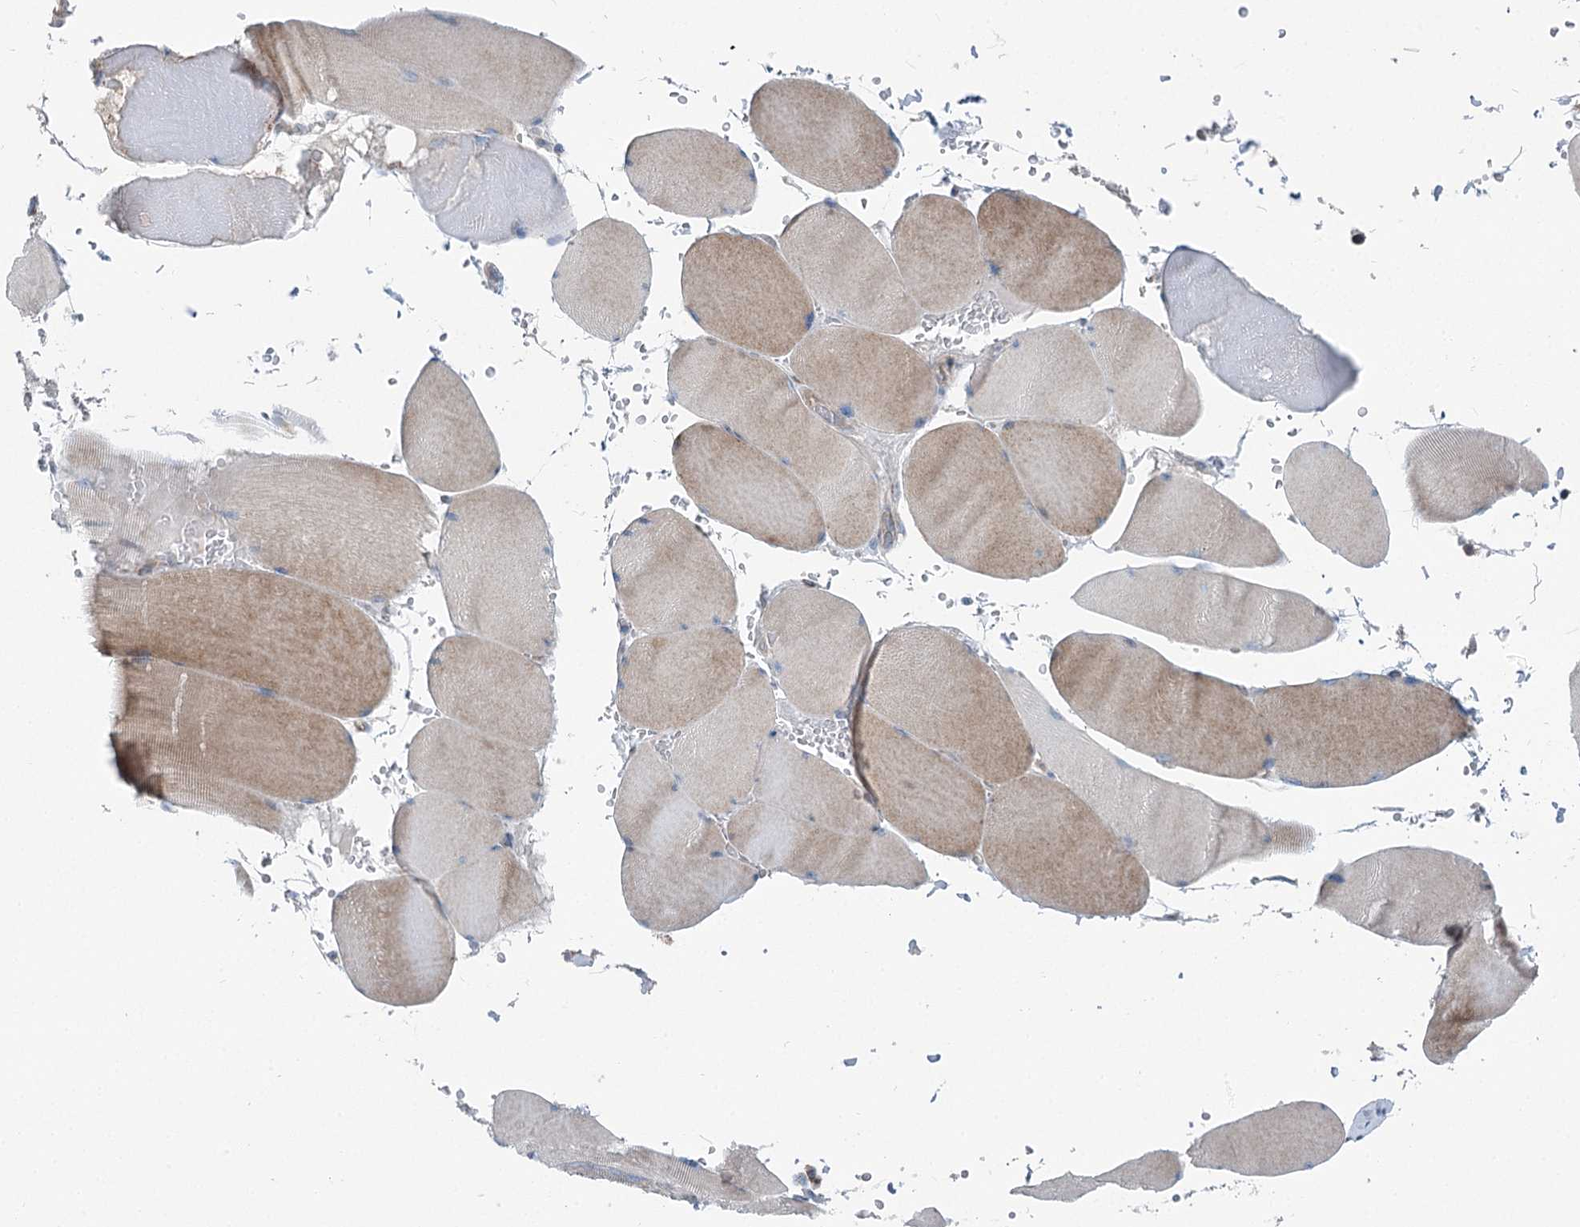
{"staining": {"intensity": "weak", "quantity": "25%-75%", "location": "cytoplasmic/membranous"}, "tissue": "skeletal muscle", "cell_type": "Myocytes", "image_type": "normal", "snomed": [{"axis": "morphology", "description": "Normal tissue, NOS"}, {"axis": "topography", "description": "Skeletal muscle"}, {"axis": "topography", "description": "Head-Neck"}], "caption": "A histopathology image of human skeletal muscle stained for a protein demonstrates weak cytoplasmic/membranous brown staining in myocytes. The staining was performed using DAB (3,3'-diaminobenzidine) to visualize the protein expression in brown, while the nuclei were stained in blue with hematoxylin (Magnification: 20x).", "gene": "MARK2", "patient": {"sex": "male", "age": 66}}